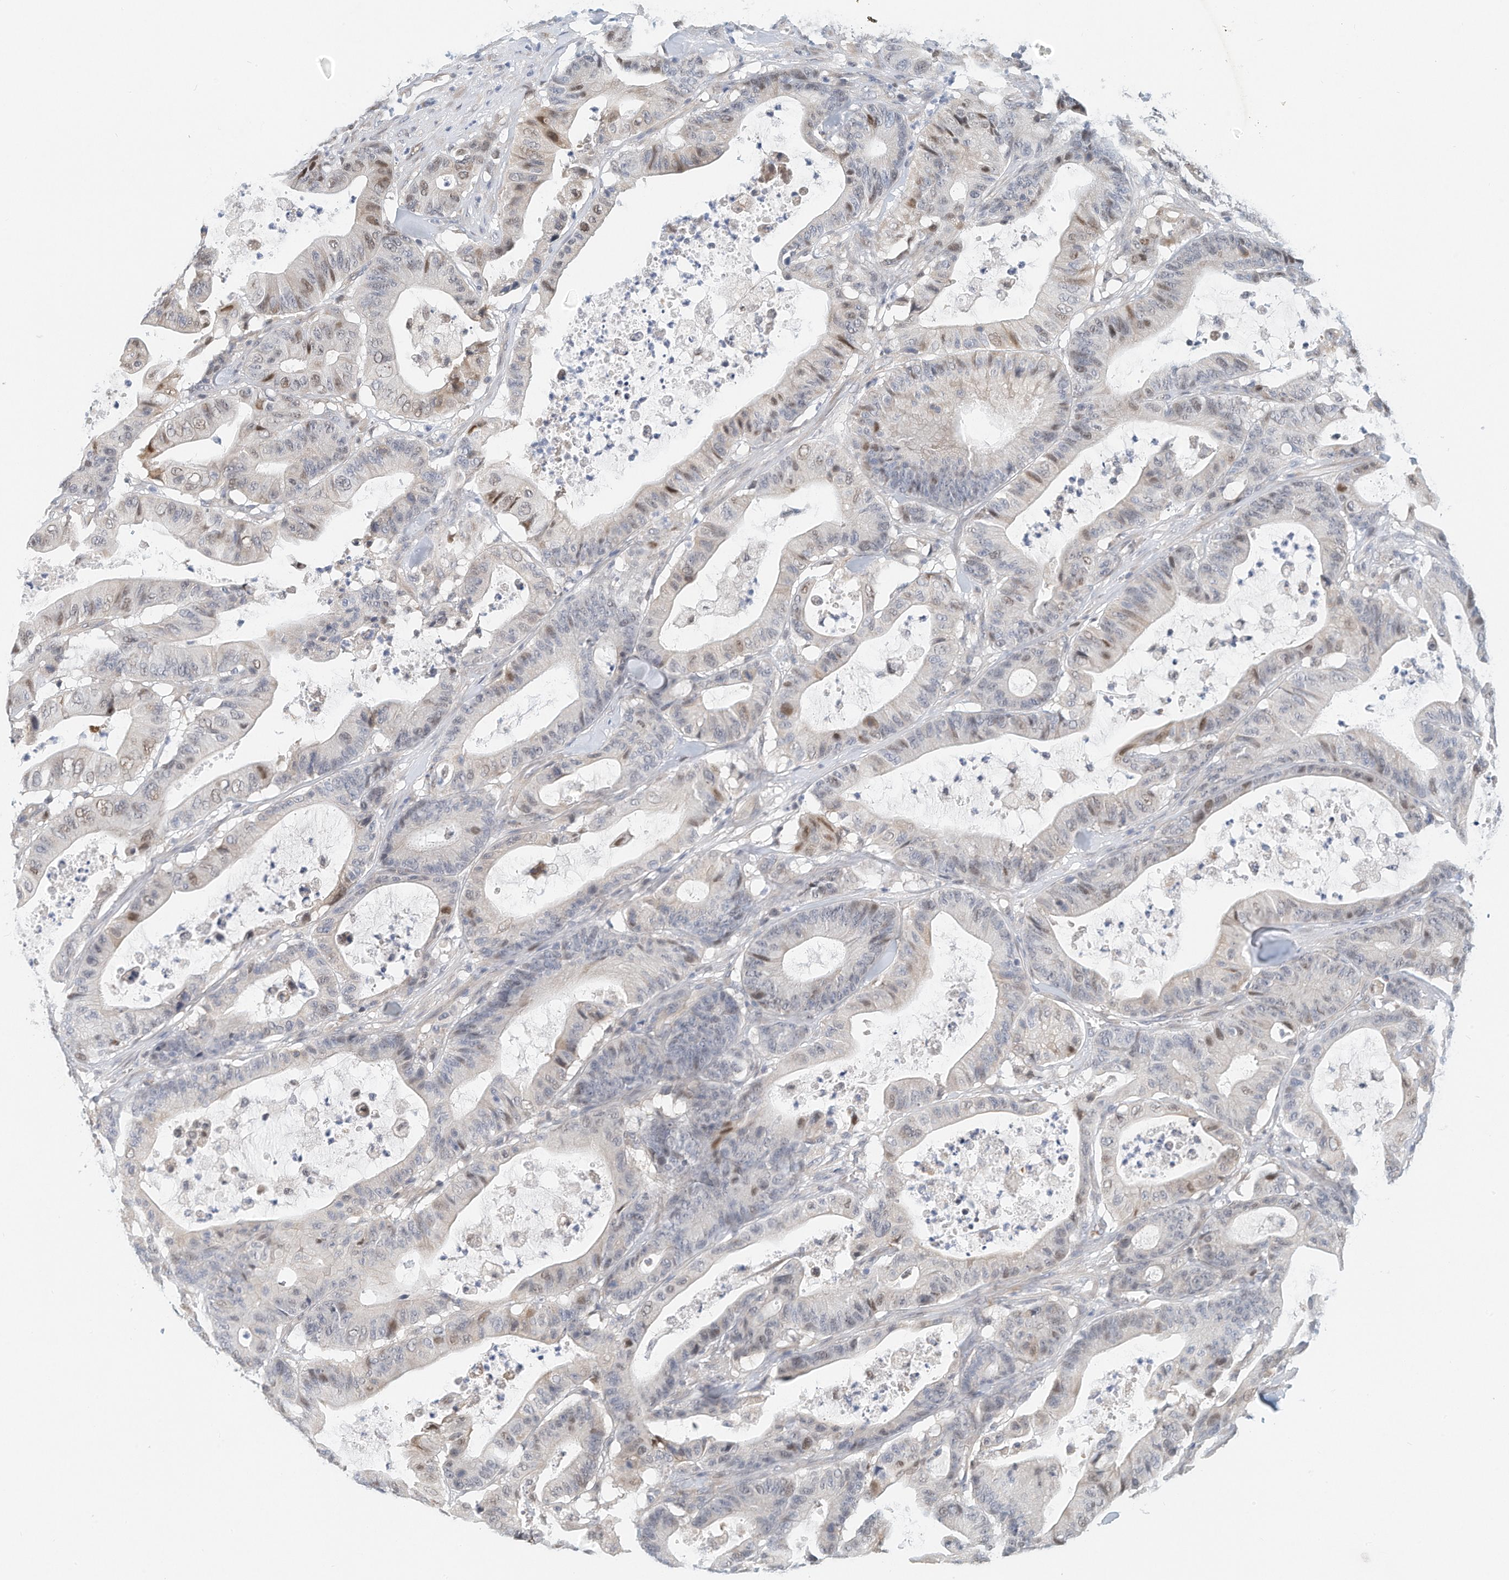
{"staining": {"intensity": "weak", "quantity": "<25%", "location": "nuclear"}, "tissue": "colorectal cancer", "cell_type": "Tumor cells", "image_type": "cancer", "snomed": [{"axis": "morphology", "description": "Adenocarcinoma, NOS"}, {"axis": "topography", "description": "Colon"}], "caption": "A micrograph of adenocarcinoma (colorectal) stained for a protein exhibits no brown staining in tumor cells.", "gene": "ARHGAP28", "patient": {"sex": "female", "age": 84}}